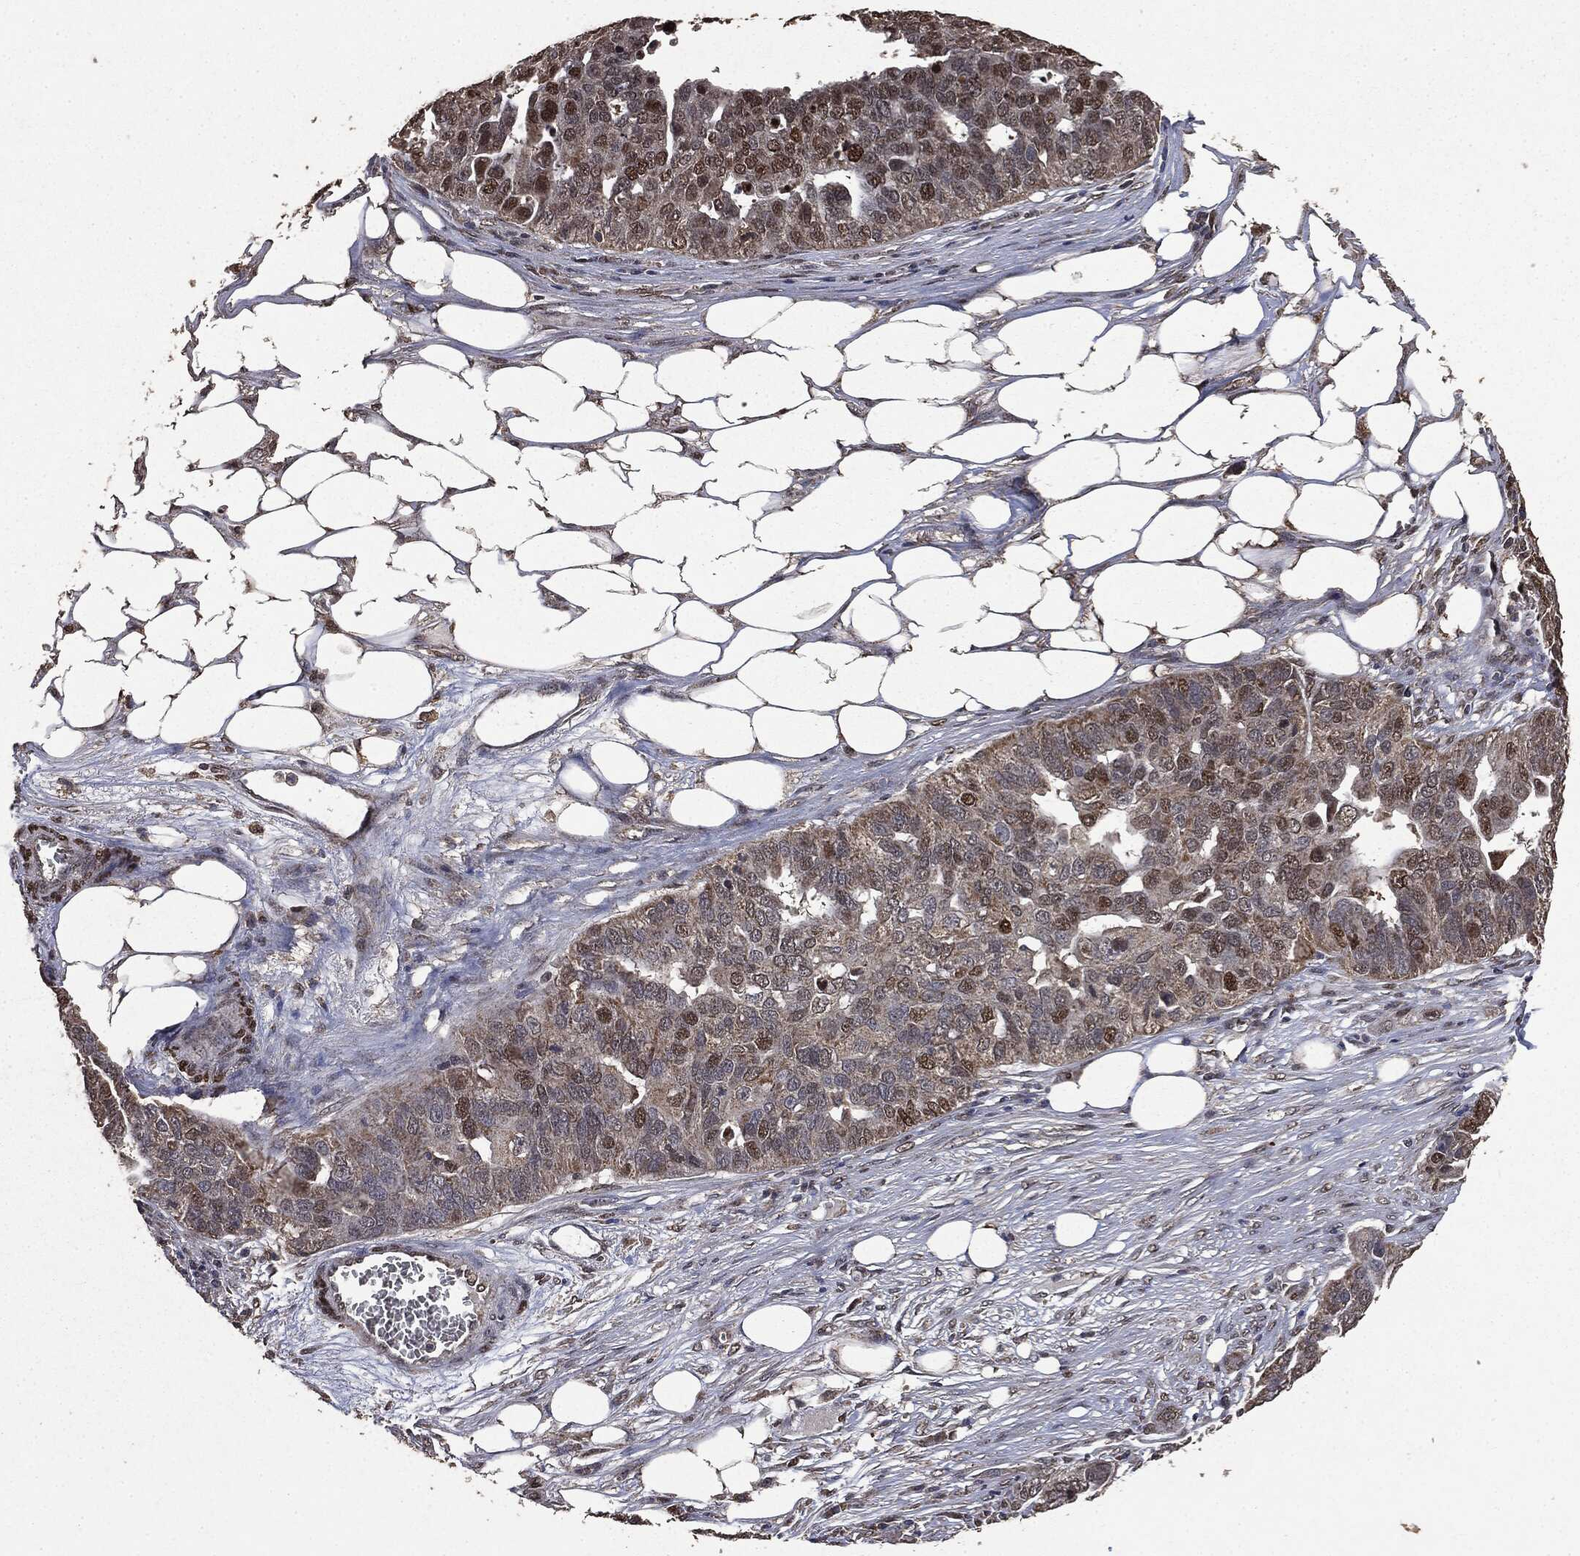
{"staining": {"intensity": "moderate", "quantity": "25%-75%", "location": "cytoplasmic/membranous"}, "tissue": "ovarian cancer", "cell_type": "Tumor cells", "image_type": "cancer", "snomed": [{"axis": "morphology", "description": "Carcinoma, endometroid"}, {"axis": "topography", "description": "Soft tissue"}, {"axis": "topography", "description": "Ovary"}], "caption": "Immunohistochemistry (IHC) micrograph of neoplastic tissue: human ovarian cancer (endometroid carcinoma) stained using immunohistochemistry (IHC) shows medium levels of moderate protein expression localized specifically in the cytoplasmic/membranous of tumor cells, appearing as a cytoplasmic/membranous brown color.", "gene": "PPP6R2", "patient": {"sex": "female", "age": 52}}